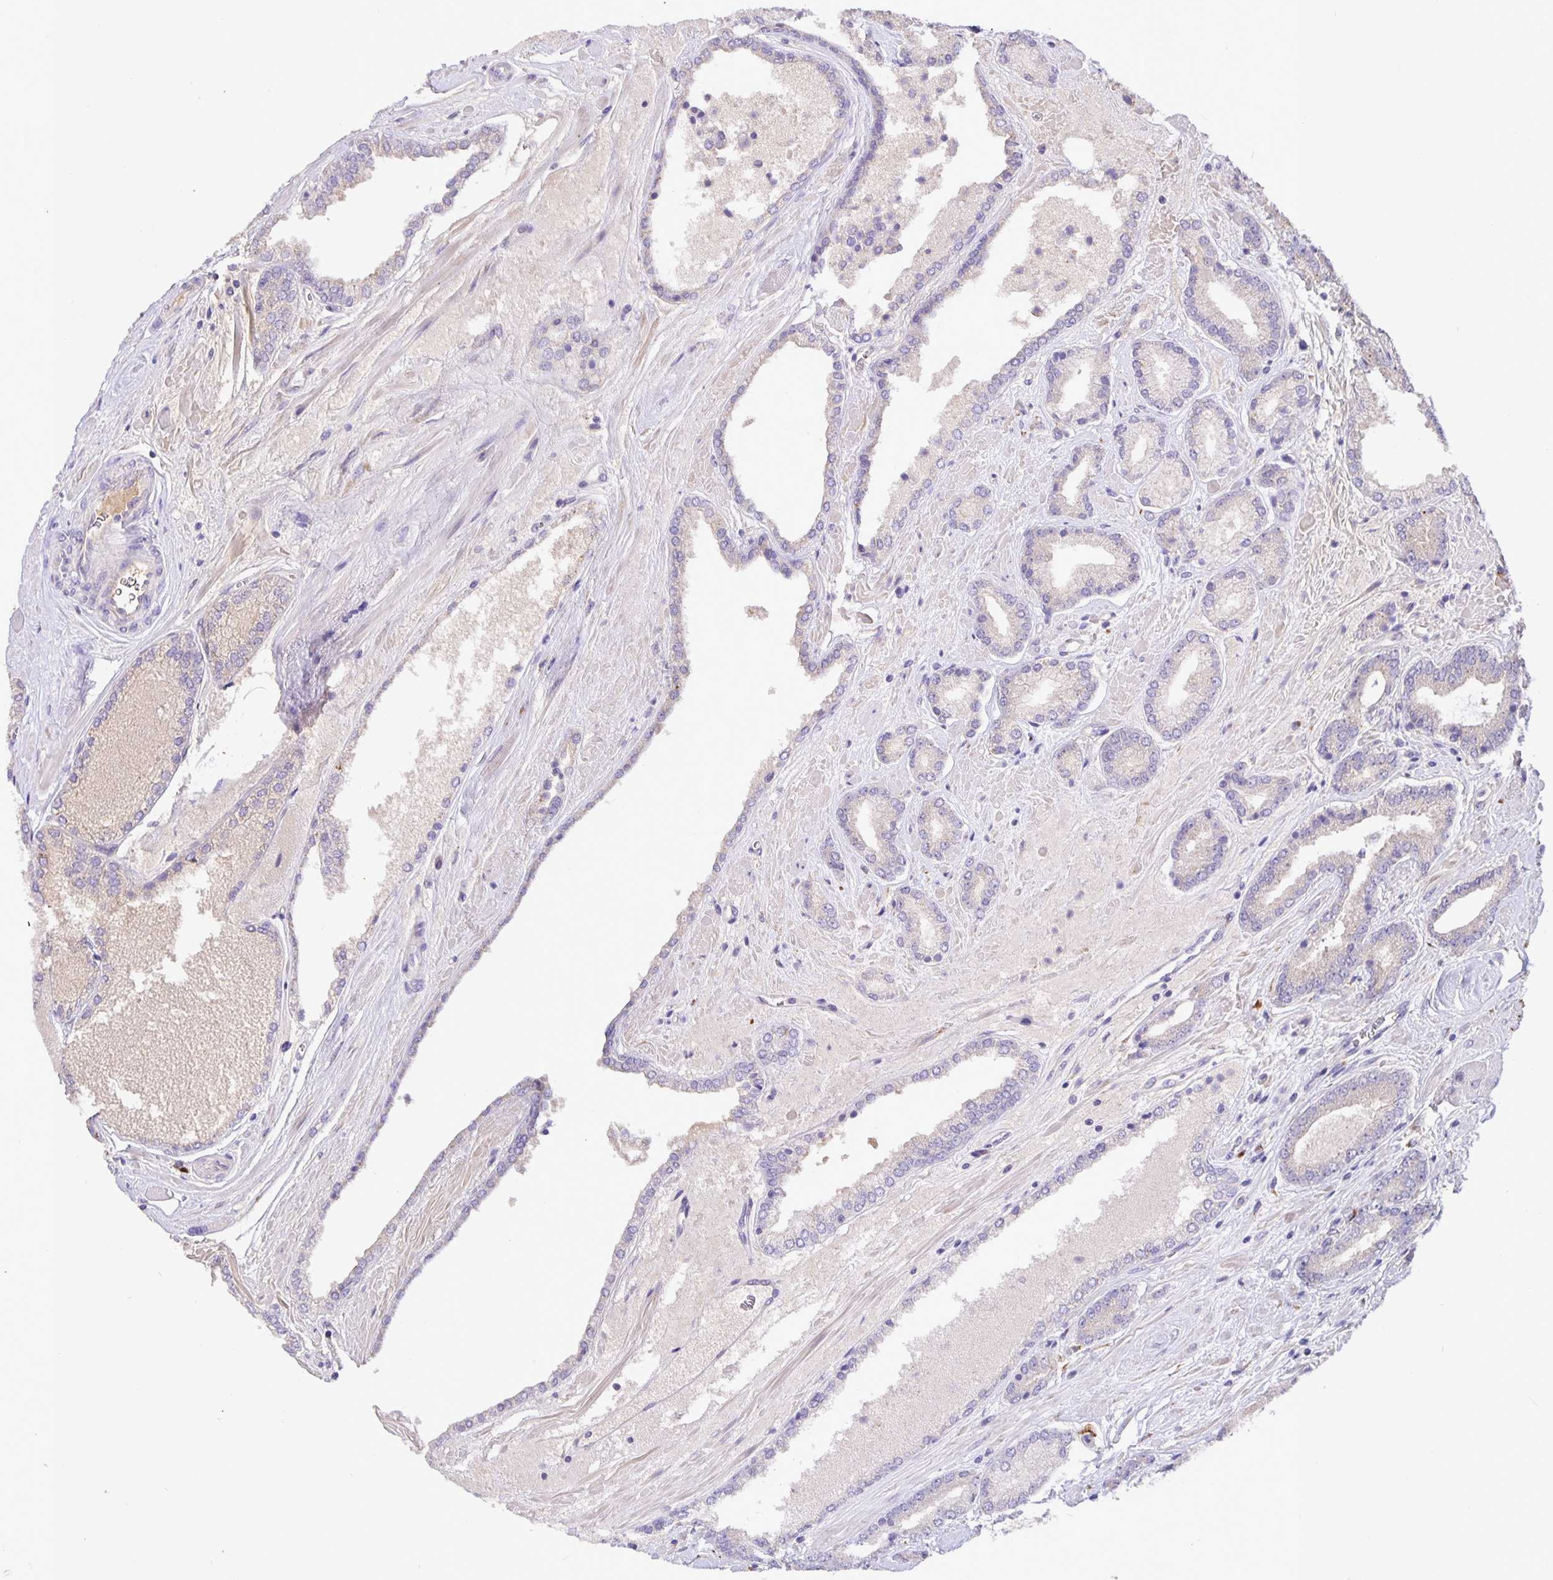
{"staining": {"intensity": "negative", "quantity": "none", "location": "none"}, "tissue": "prostate cancer", "cell_type": "Tumor cells", "image_type": "cancer", "snomed": [{"axis": "morphology", "description": "Adenocarcinoma, High grade"}, {"axis": "topography", "description": "Prostate"}], "caption": "Protein analysis of prostate cancer exhibits no significant positivity in tumor cells.", "gene": "EML6", "patient": {"sex": "male", "age": 56}}